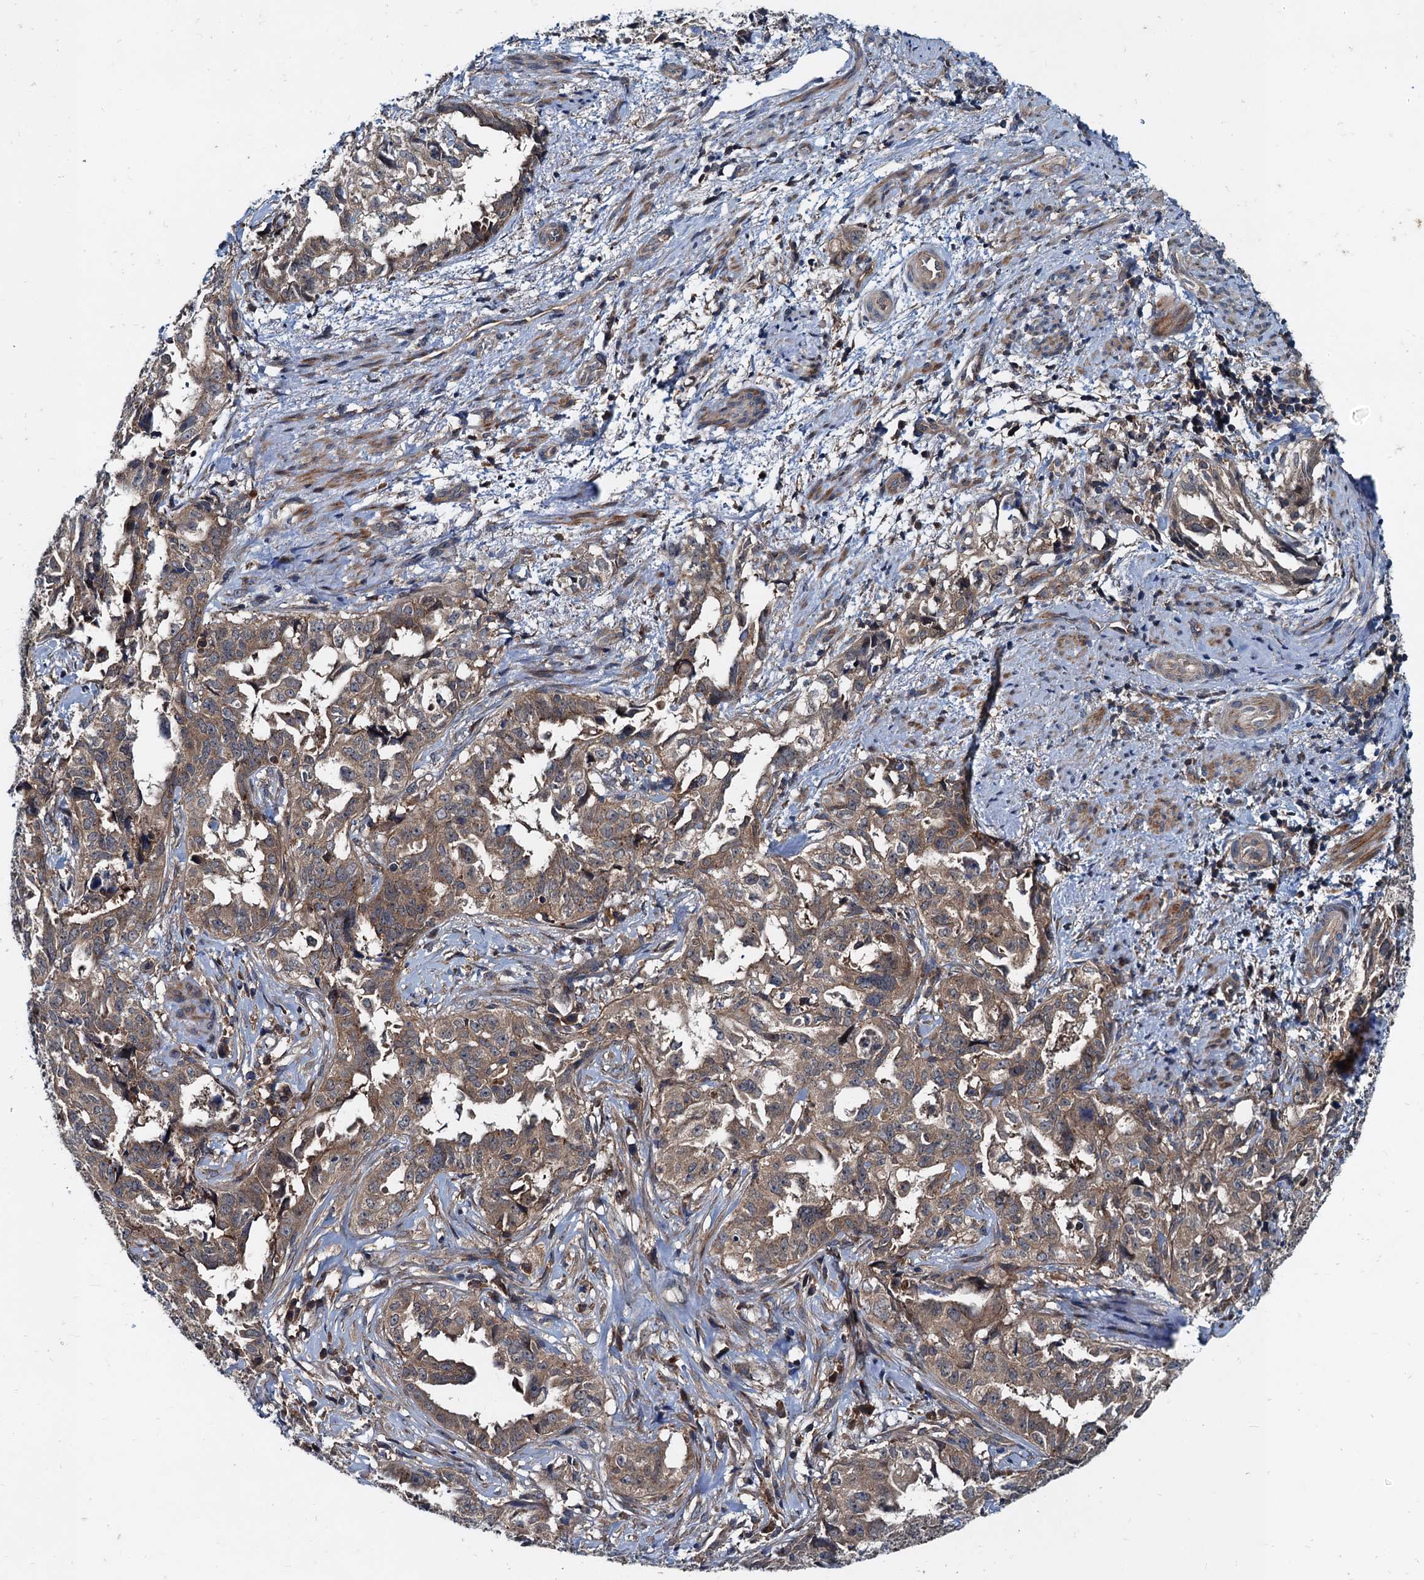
{"staining": {"intensity": "weak", "quantity": ">75%", "location": "cytoplasmic/membranous"}, "tissue": "endometrial cancer", "cell_type": "Tumor cells", "image_type": "cancer", "snomed": [{"axis": "morphology", "description": "Adenocarcinoma, NOS"}, {"axis": "topography", "description": "Endometrium"}], "caption": "DAB immunohistochemical staining of human endometrial adenocarcinoma demonstrates weak cytoplasmic/membranous protein staining in approximately >75% of tumor cells.", "gene": "EFL1", "patient": {"sex": "female", "age": 65}}